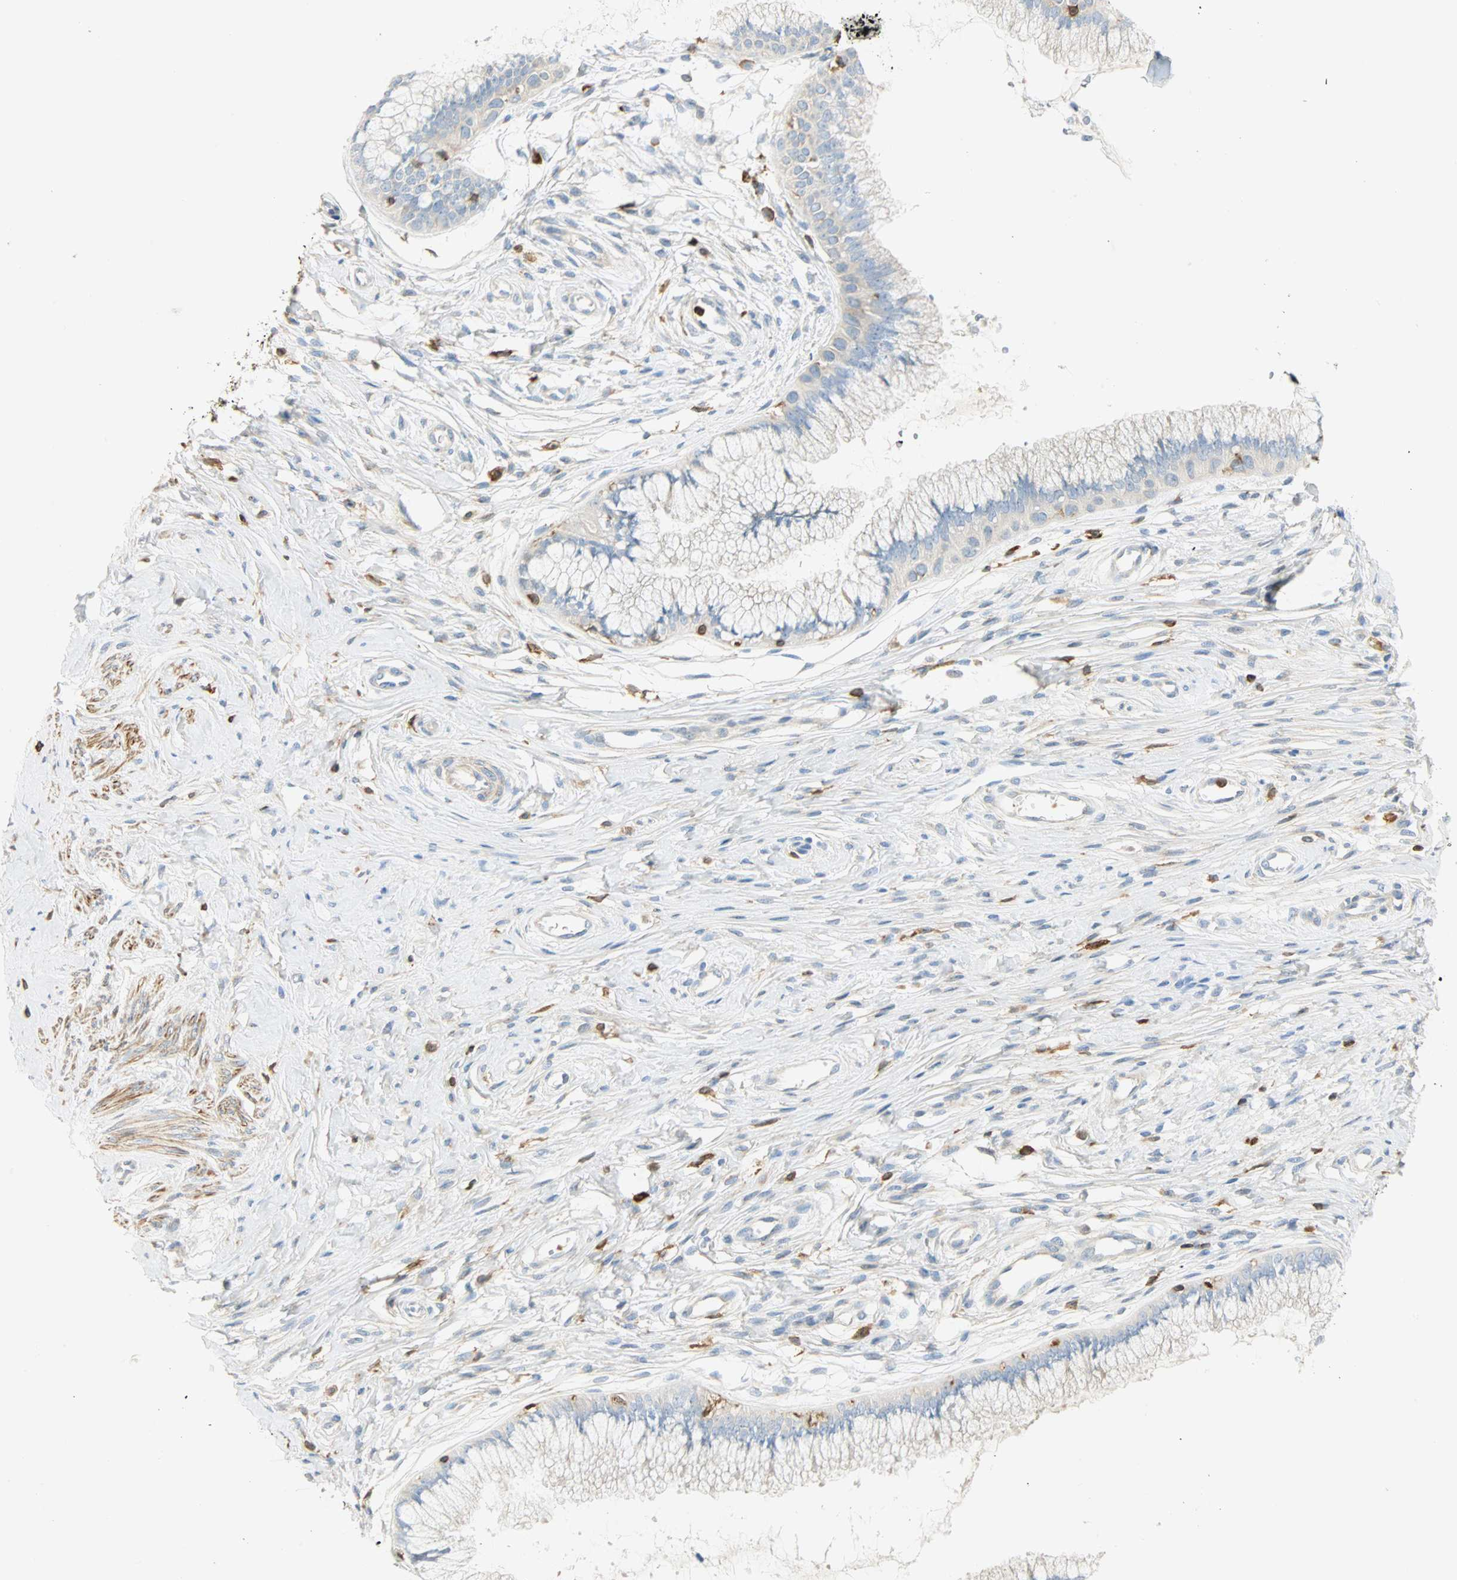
{"staining": {"intensity": "negative", "quantity": "none", "location": "none"}, "tissue": "cervix", "cell_type": "Glandular cells", "image_type": "normal", "snomed": [{"axis": "morphology", "description": "Normal tissue, NOS"}, {"axis": "topography", "description": "Cervix"}], "caption": "An immunohistochemistry photomicrograph of benign cervix is shown. There is no staining in glandular cells of cervix.", "gene": "FMNL1", "patient": {"sex": "female", "age": 39}}